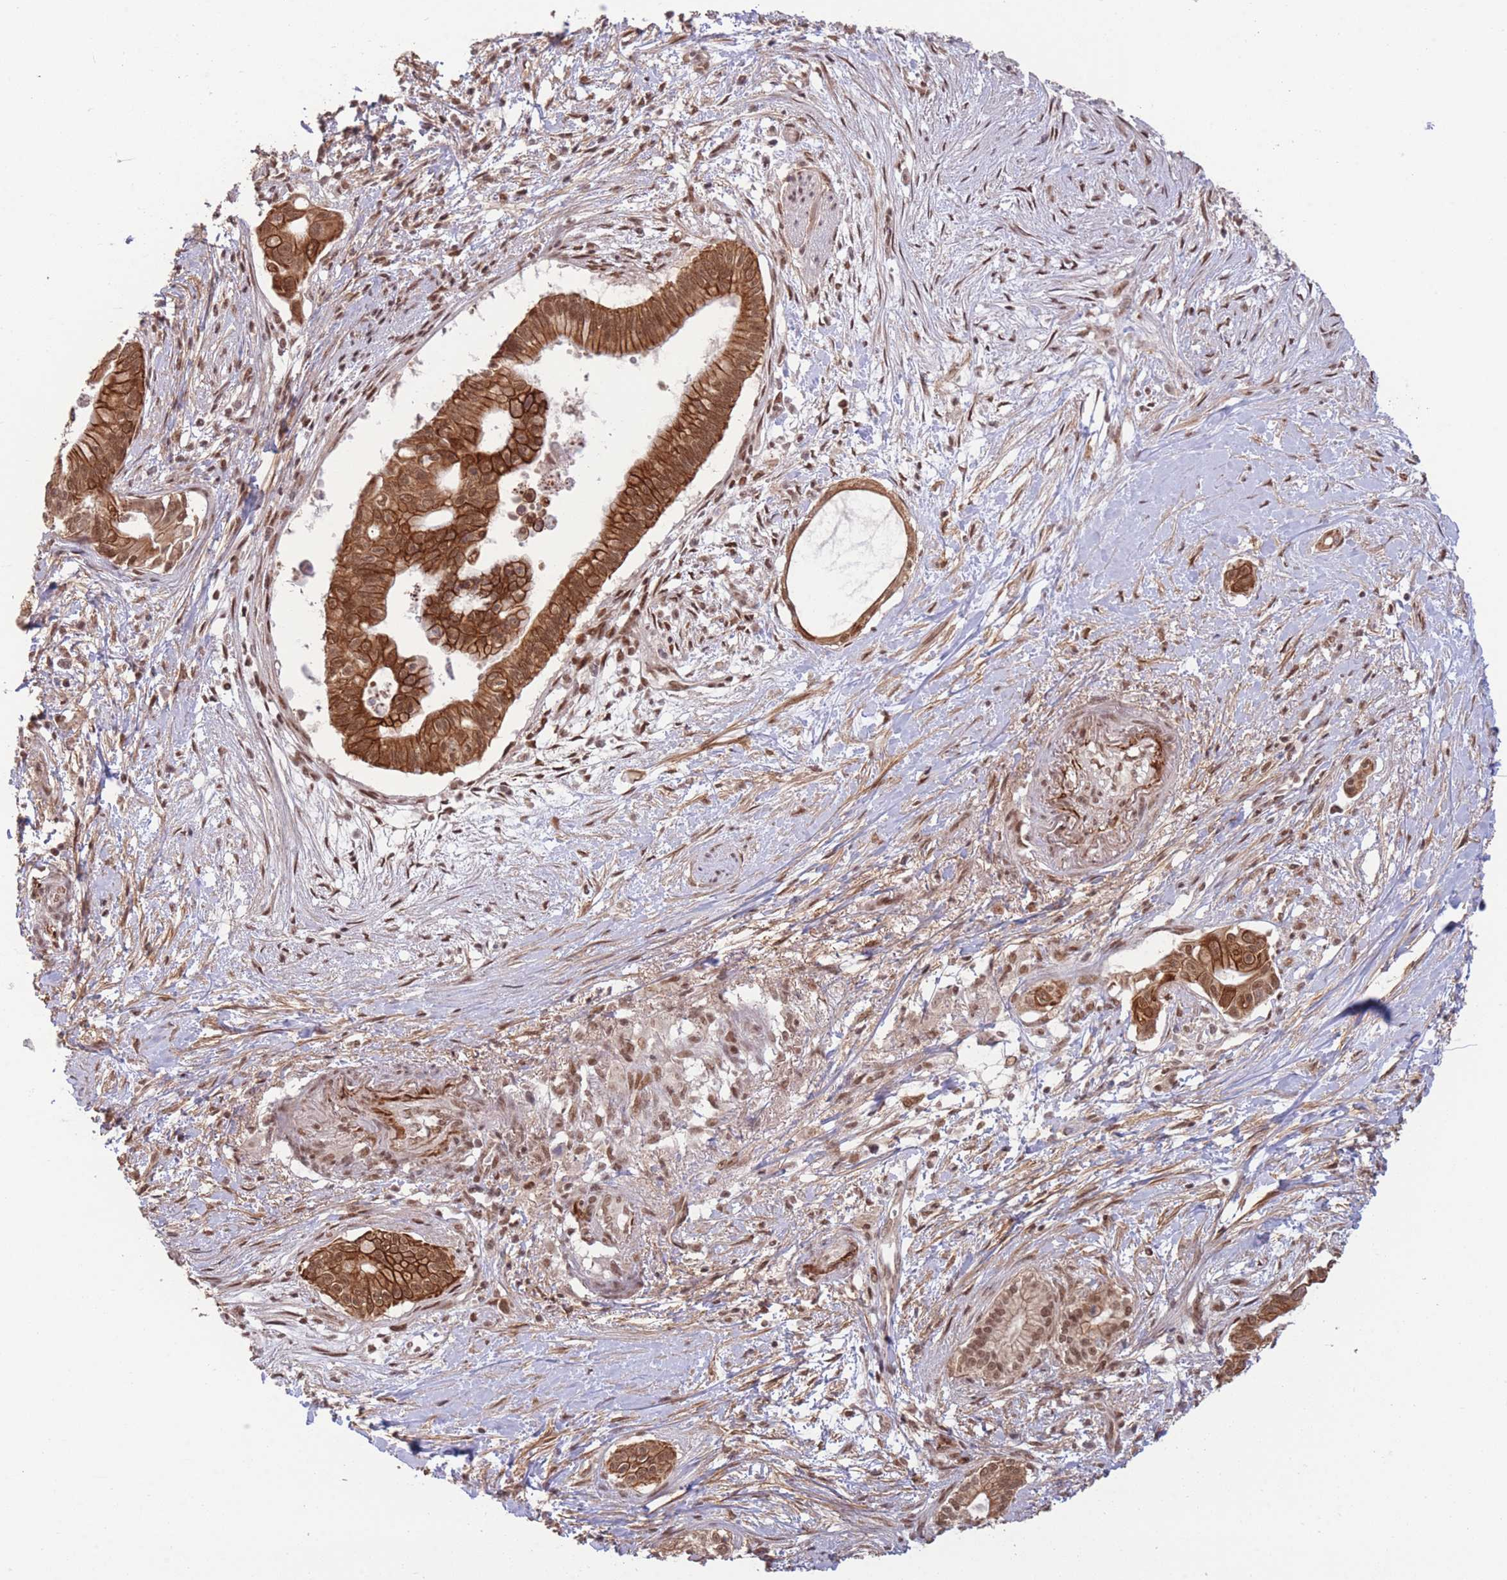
{"staining": {"intensity": "strong", "quantity": ">75%", "location": "cytoplasmic/membranous,nuclear"}, "tissue": "pancreatic cancer", "cell_type": "Tumor cells", "image_type": "cancer", "snomed": [{"axis": "morphology", "description": "Adenocarcinoma, NOS"}, {"axis": "topography", "description": "Pancreas"}], "caption": "Tumor cells show strong cytoplasmic/membranous and nuclear staining in about >75% of cells in pancreatic cancer (adenocarcinoma).", "gene": "CARD8", "patient": {"sex": "male", "age": 78}}